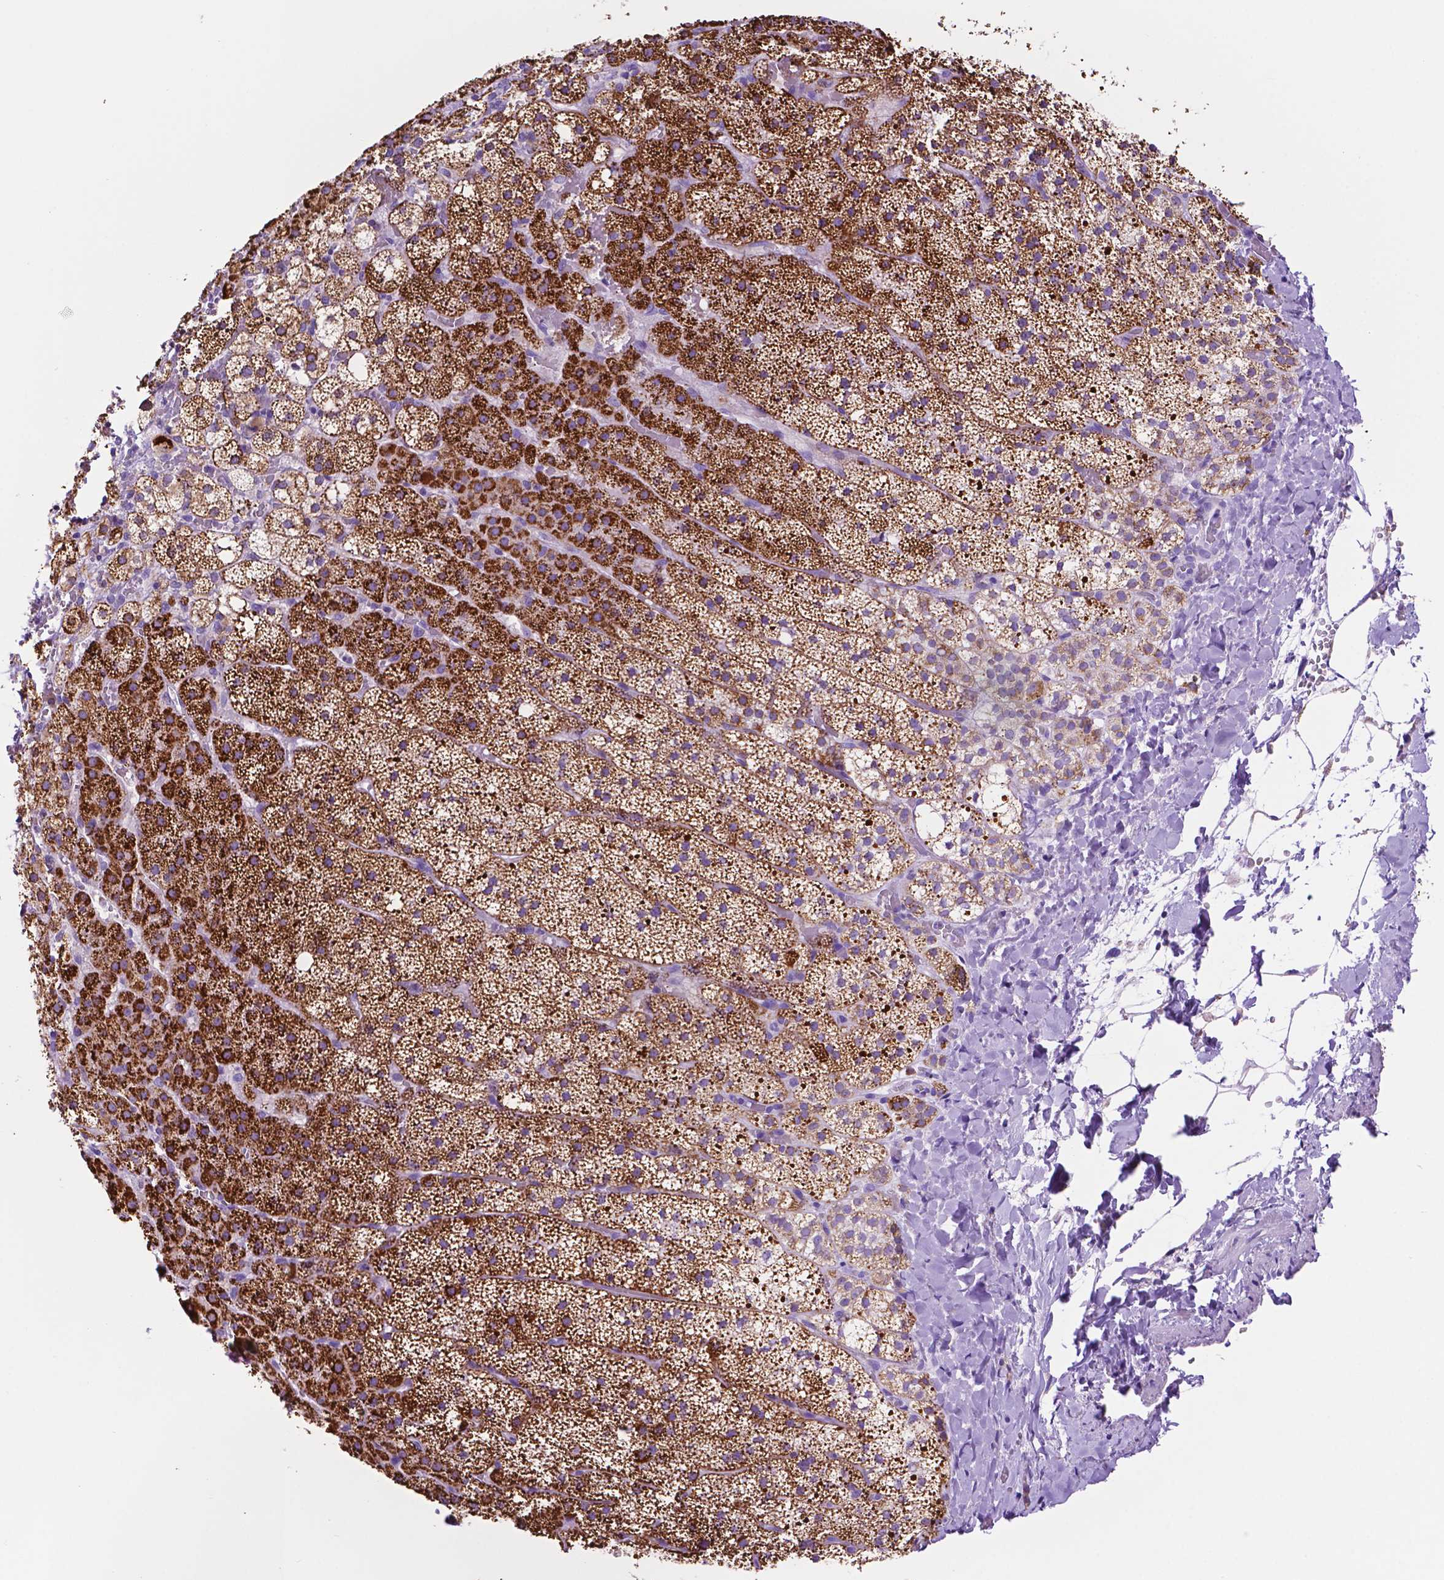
{"staining": {"intensity": "strong", "quantity": "25%-75%", "location": "cytoplasmic/membranous"}, "tissue": "adrenal gland", "cell_type": "Glandular cells", "image_type": "normal", "snomed": [{"axis": "morphology", "description": "Normal tissue, NOS"}, {"axis": "topography", "description": "Adrenal gland"}], "caption": "Strong cytoplasmic/membranous staining for a protein is identified in approximately 25%-75% of glandular cells of benign adrenal gland using IHC.", "gene": "GDPD5", "patient": {"sex": "male", "age": 53}}